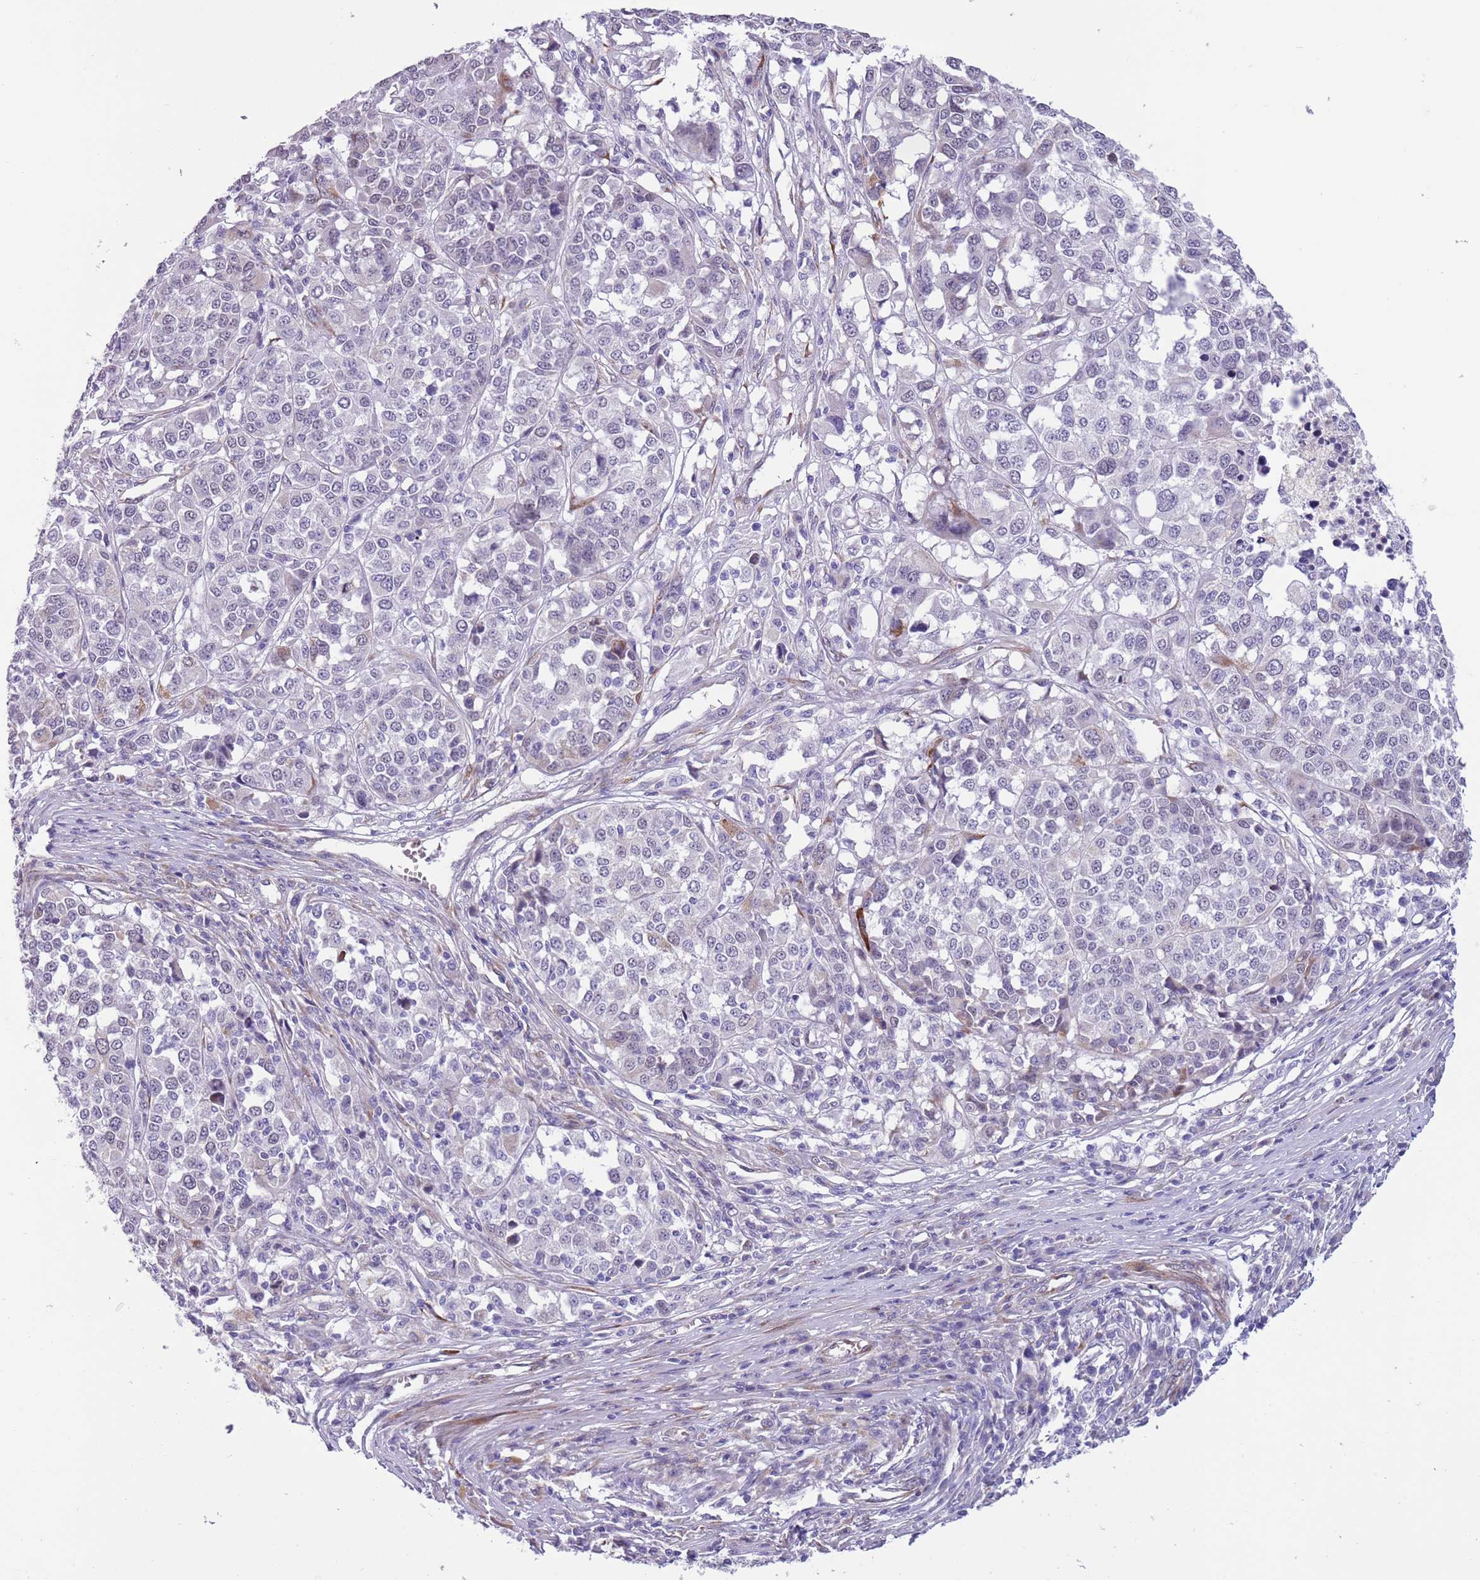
{"staining": {"intensity": "negative", "quantity": "none", "location": "none"}, "tissue": "melanoma", "cell_type": "Tumor cells", "image_type": "cancer", "snomed": [{"axis": "morphology", "description": "Malignant melanoma, Metastatic site"}, {"axis": "topography", "description": "Lymph node"}], "caption": "The micrograph shows no staining of tumor cells in melanoma.", "gene": "MRPL32", "patient": {"sex": "male", "age": 44}}